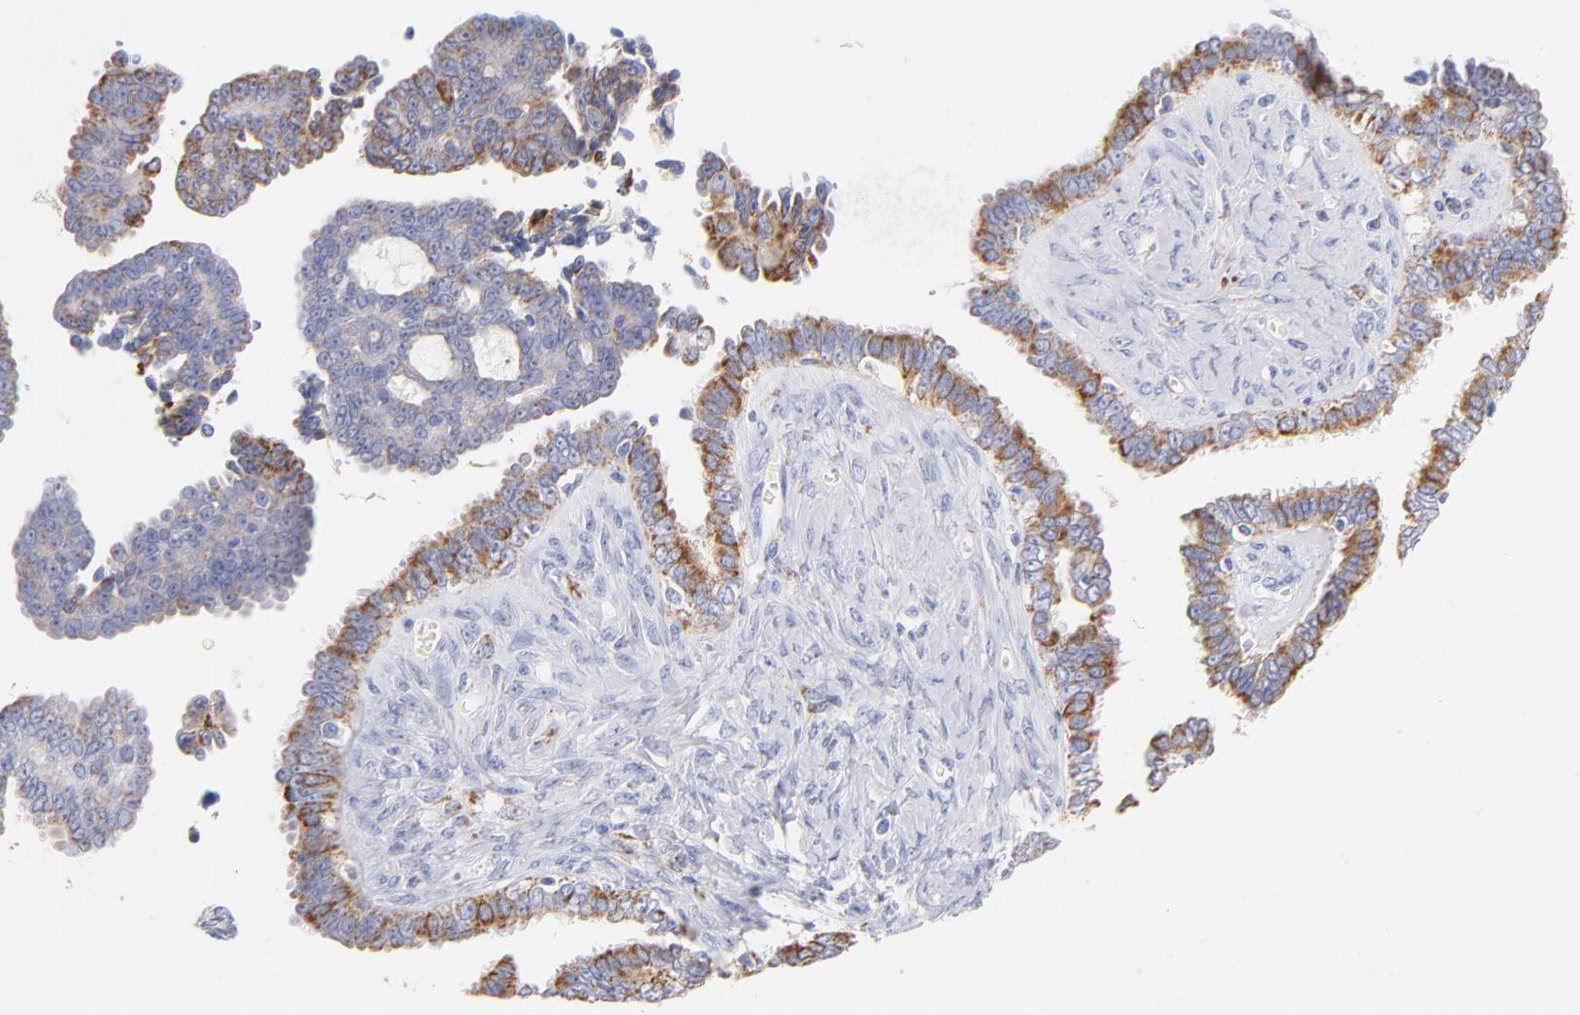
{"staining": {"intensity": "moderate", "quantity": "25%-75%", "location": "cytoplasmic/membranous"}, "tissue": "ovarian cancer", "cell_type": "Tumor cells", "image_type": "cancer", "snomed": [{"axis": "morphology", "description": "Cystadenocarcinoma, serous, NOS"}, {"axis": "topography", "description": "Ovary"}], "caption": "Protein expression analysis of ovarian cancer (serous cystadenocarcinoma) shows moderate cytoplasmic/membranous staining in approximately 25%-75% of tumor cells. (Stains: DAB in brown, nuclei in blue, Microscopy: brightfield microscopy at high magnification).", "gene": "AIFM1", "patient": {"sex": "female", "age": 71}}